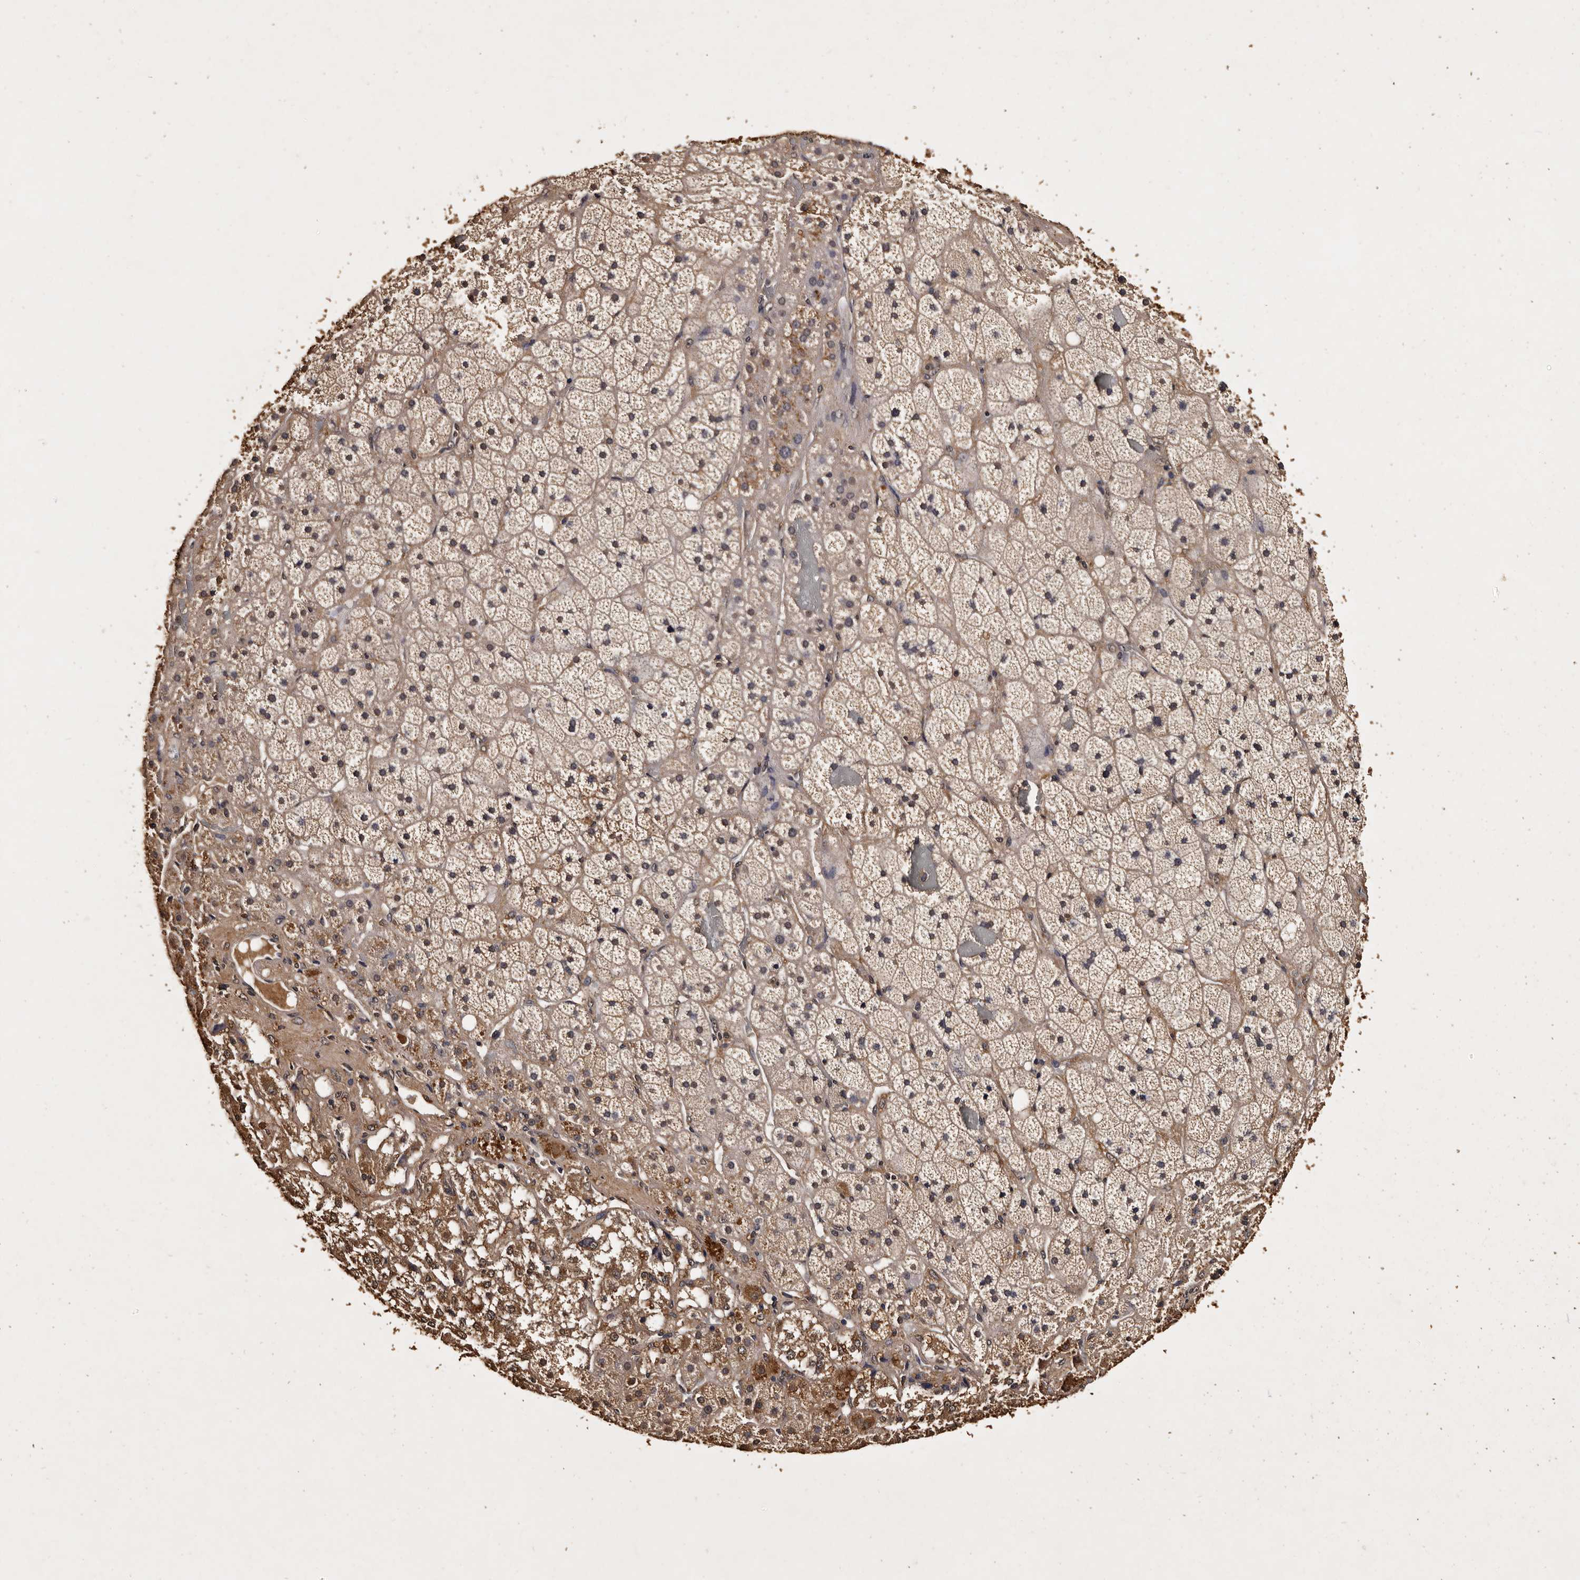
{"staining": {"intensity": "moderate", "quantity": "<25%", "location": "cytoplasmic/membranous"}, "tissue": "adrenal gland", "cell_type": "Glandular cells", "image_type": "normal", "snomed": [{"axis": "morphology", "description": "Normal tissue, NOS"}, {"axis": "topography", "description": "Adrenal gland"}], "caption": "A brown stain shows moderate cytoplasmic/membranous expression of a protein in glandular cells of unremarkable human adrenal gland. (brown staining indicates protein expression, while blue staining denotes nuclei).", "gene": "PARS2", "patient": {"sex": "male", "age": 57}}